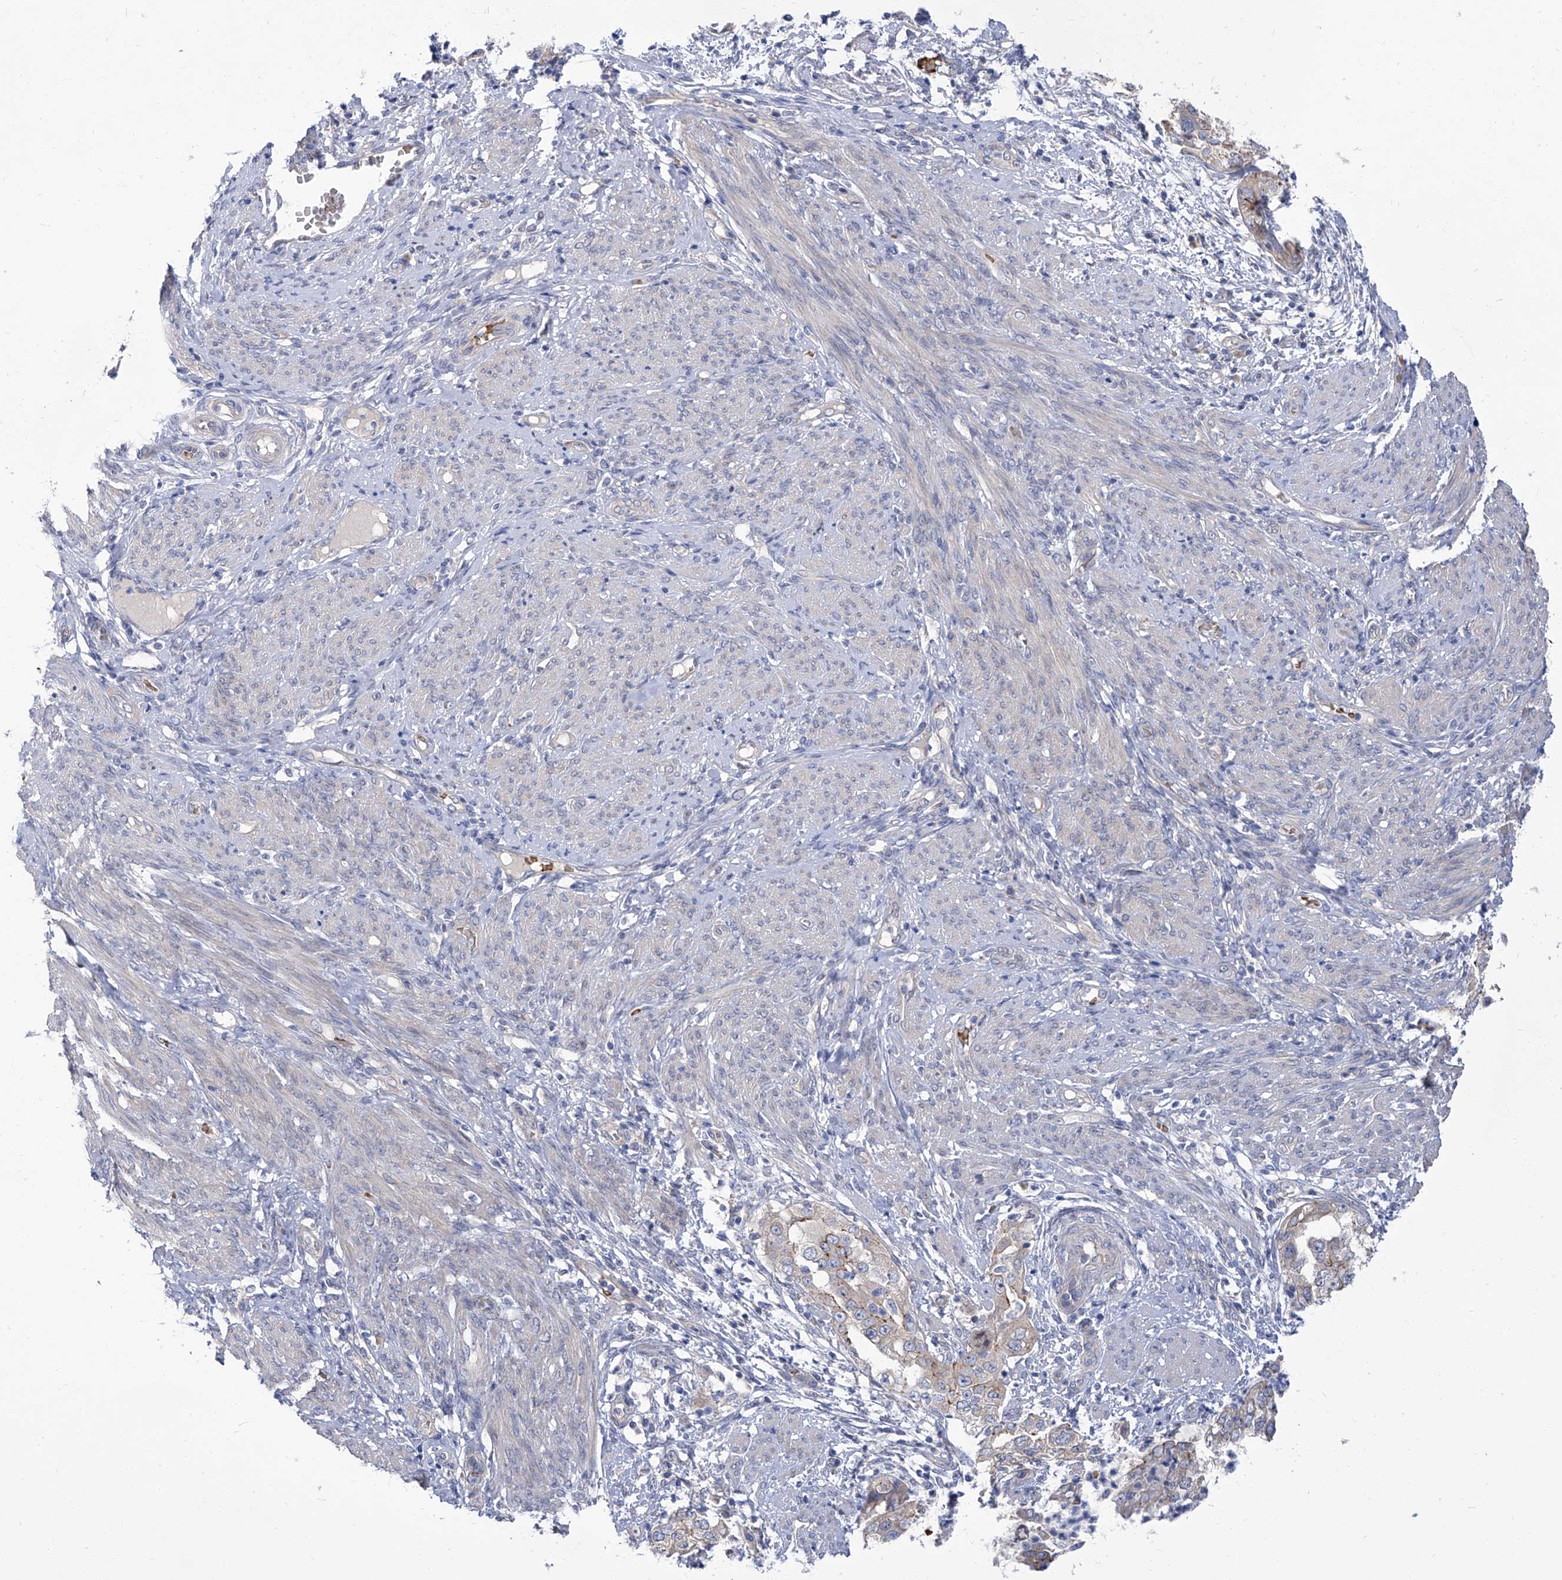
{"staining": {"intensity": "moderate", "quantity": "<25%", "location": "cytoplasmic/membranous"}, "tissue": "endometrial cancer", "cell_type": "Tumor cells", "image_type": "cancer", "snomed": [{"axis": "morphology", "description": "Adenocarcinoma, NOS"}, {"axis": "topography", "description": "Endometrium"}], "caption": "Immunohistochemical staining of adenocarcinoma (endometrial) exhibits low levels of moderate cytoplasmic/membranous positivity in about <25% of tumor cells.", "gene": "PARD3", "patient": {"sex": "female", "age": 85}}